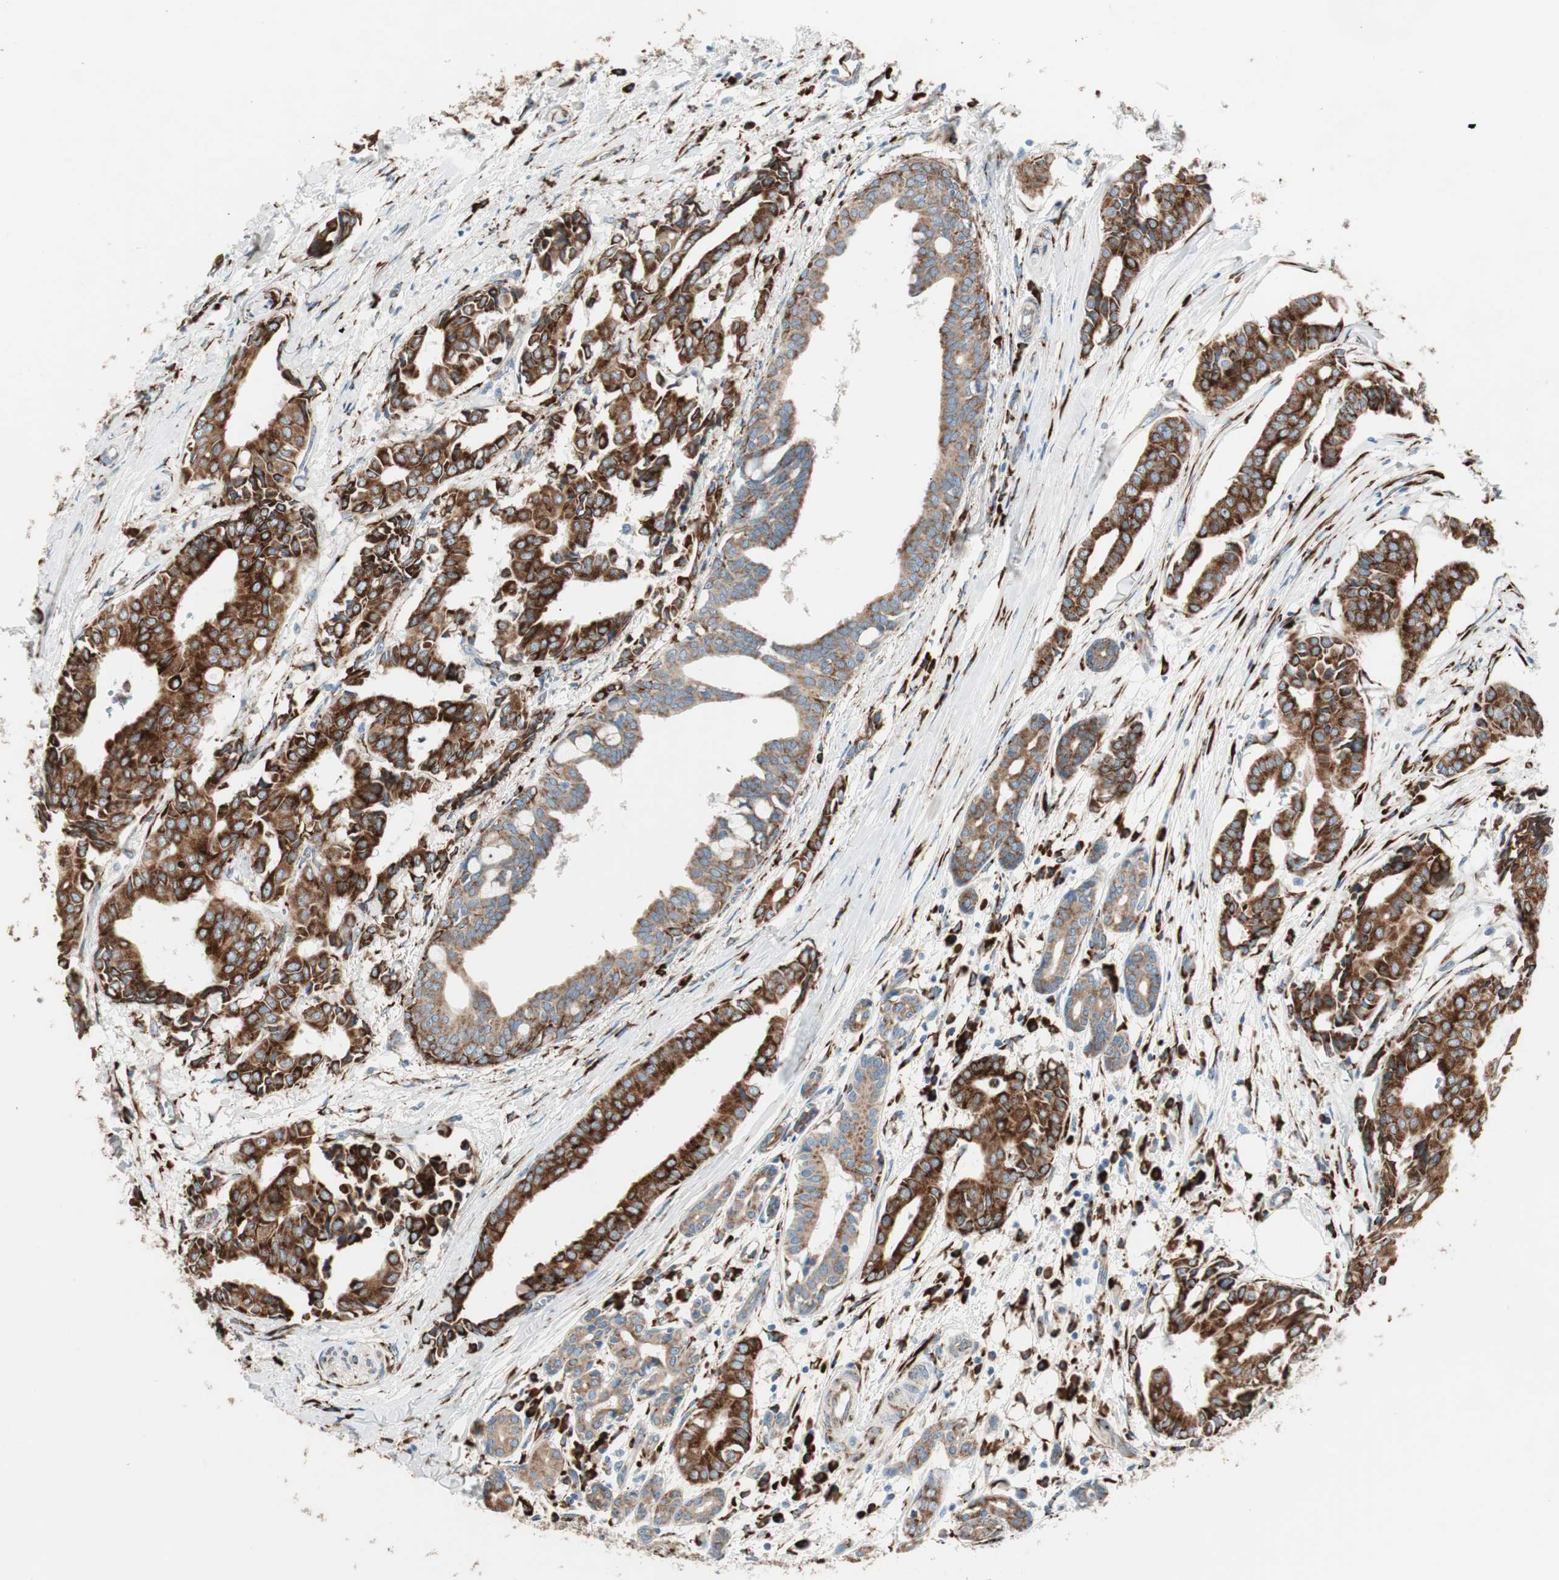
{"staining": {"intensity": "strong", "quantity": ">75%", "location": "cytoplasmic/membranous"}, "tissue": "head and neck cancer", "cell_type": "Tumor cells", "image_type": "cancer", "snomed": [{"axis": "morphology", "description": "Adenocarcinoma, NOS"}, {"axis": "topography", "description": "Salivary gland"}, {"axis": "topography", "description": "Head-Neck"}], "caption": "Immunohistochemistry (IHC) of adenocarcinoma (head and neck) displays high levels of strong cytoplasmic/membranous expression in about >75% of tumor cells.", "gene": "P4HTM", "patient": {"sex": "female", "age": 59}}